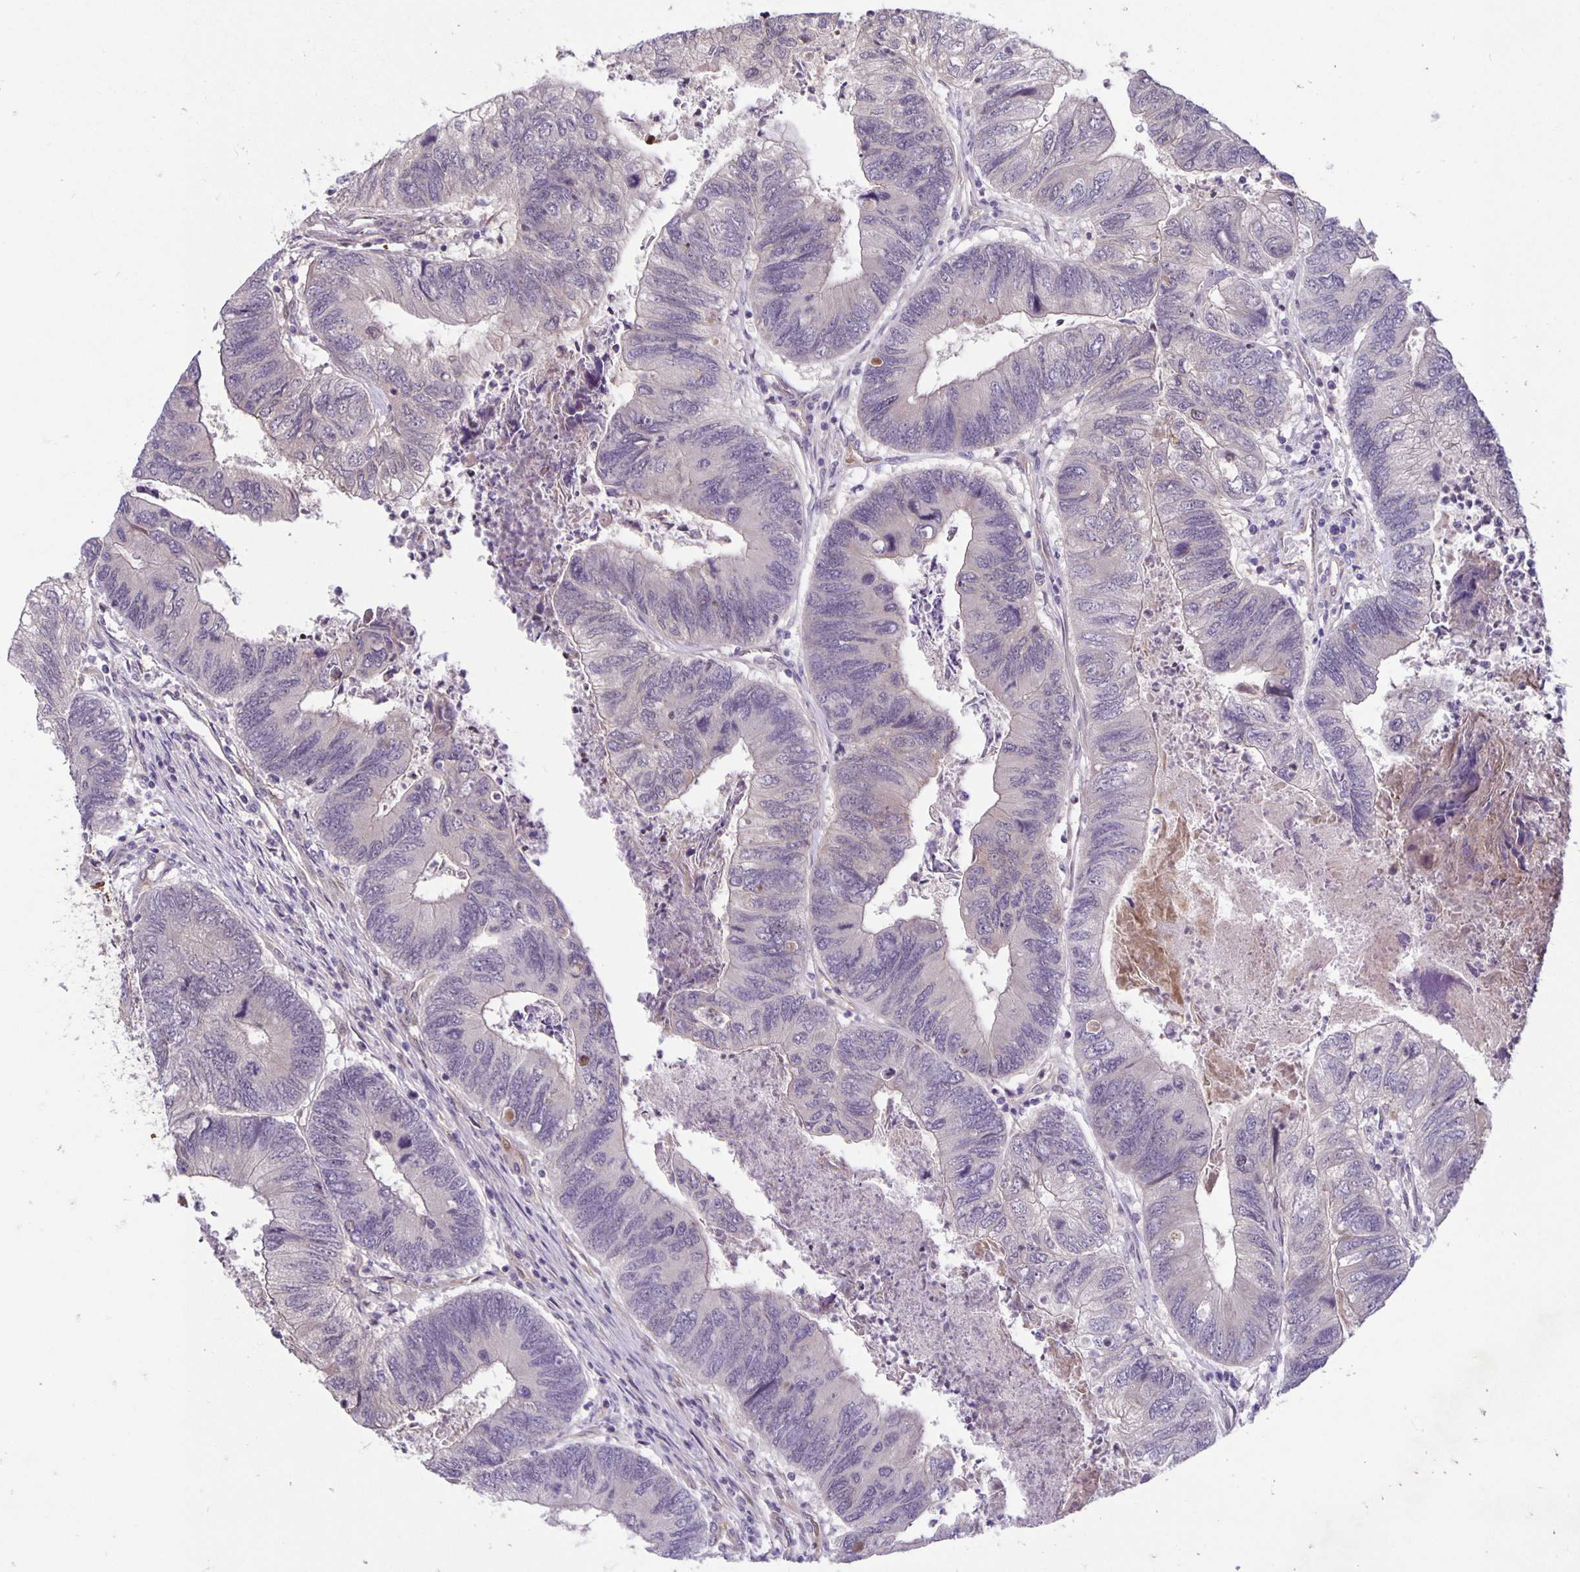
{"staining": {"intensity": "negative", "quantity": "none", "location": "none"}, "tissue": "colorectal cancer", "cell_type": "Tumor cells", "image_type": "cancer", "snomed": [{"axis": "morphology", "description": "Adenocarcinoma, NOS"}, {"axis": "topography", "description": "Colon"}], "caption": "This is an immunohistochemistry (IHC) micrograph of human colorectal cancer (adenocarcinoma). There is no positivity in tumor cells.", "gene": "TAX1BP3", "patient": {"sex": "female", "age": 67}}